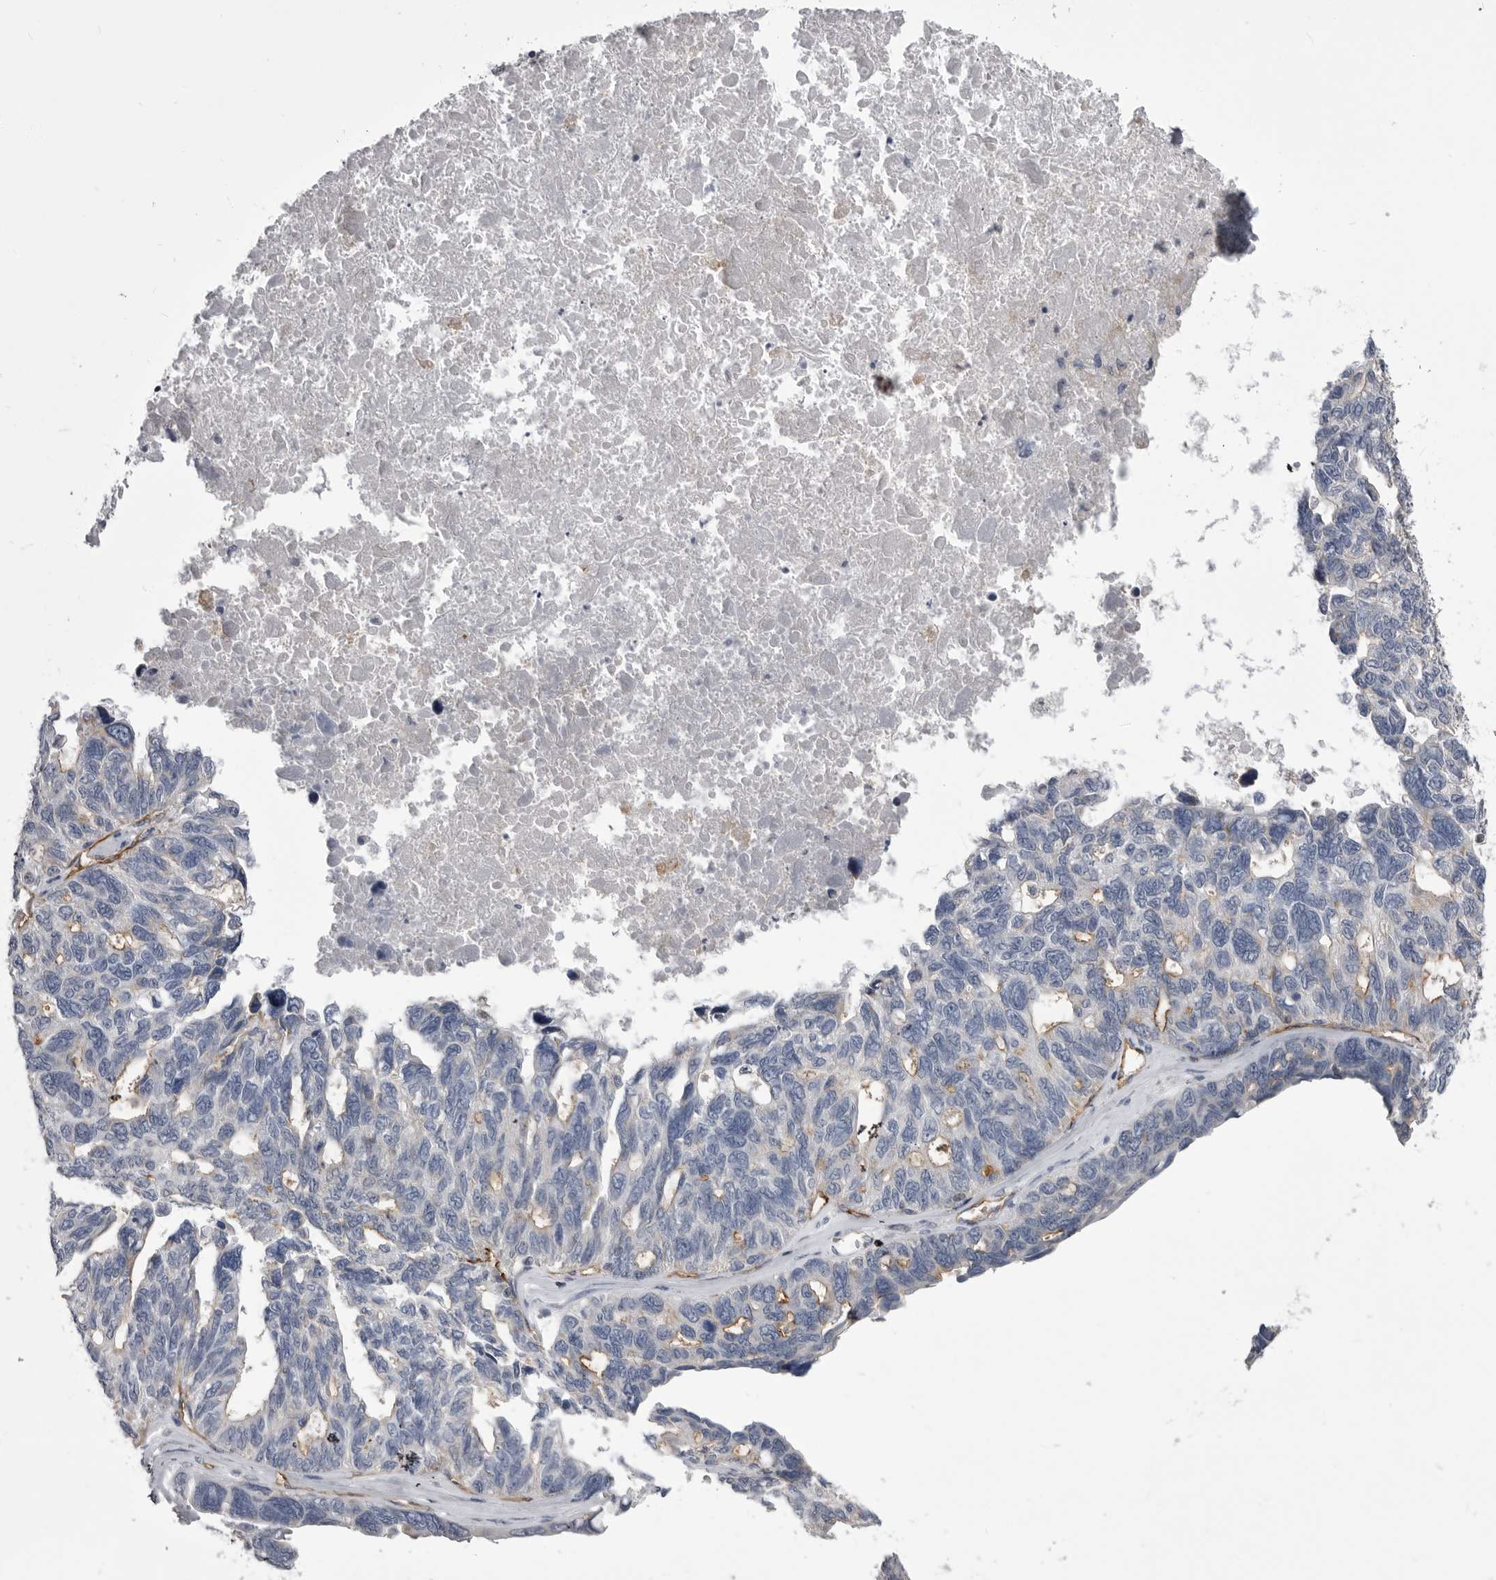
{"staining": {"intensity": "negative", "quantity": "none", "location": "none"}, "tissue": "ovarian cancer", "cell_type": "Tumor cells", "image_type": "cancer", "snomed": [{"axis": "morphology", "description": "Cystadenocarcinoma, serous, NOS"}, {"axis": "topography", "description": "Ovary"}], "caption": "Protein analysis of serous cystadenocarcinoma (ovarian) exhibits no significant expression in tumor cells. (DAB (3,3'-diaminobenzidine) IHC visualized using brightfield microscopy, high magnification).", "gene": "OPLAH", "patient": {"sex": "female", "age": 79}}